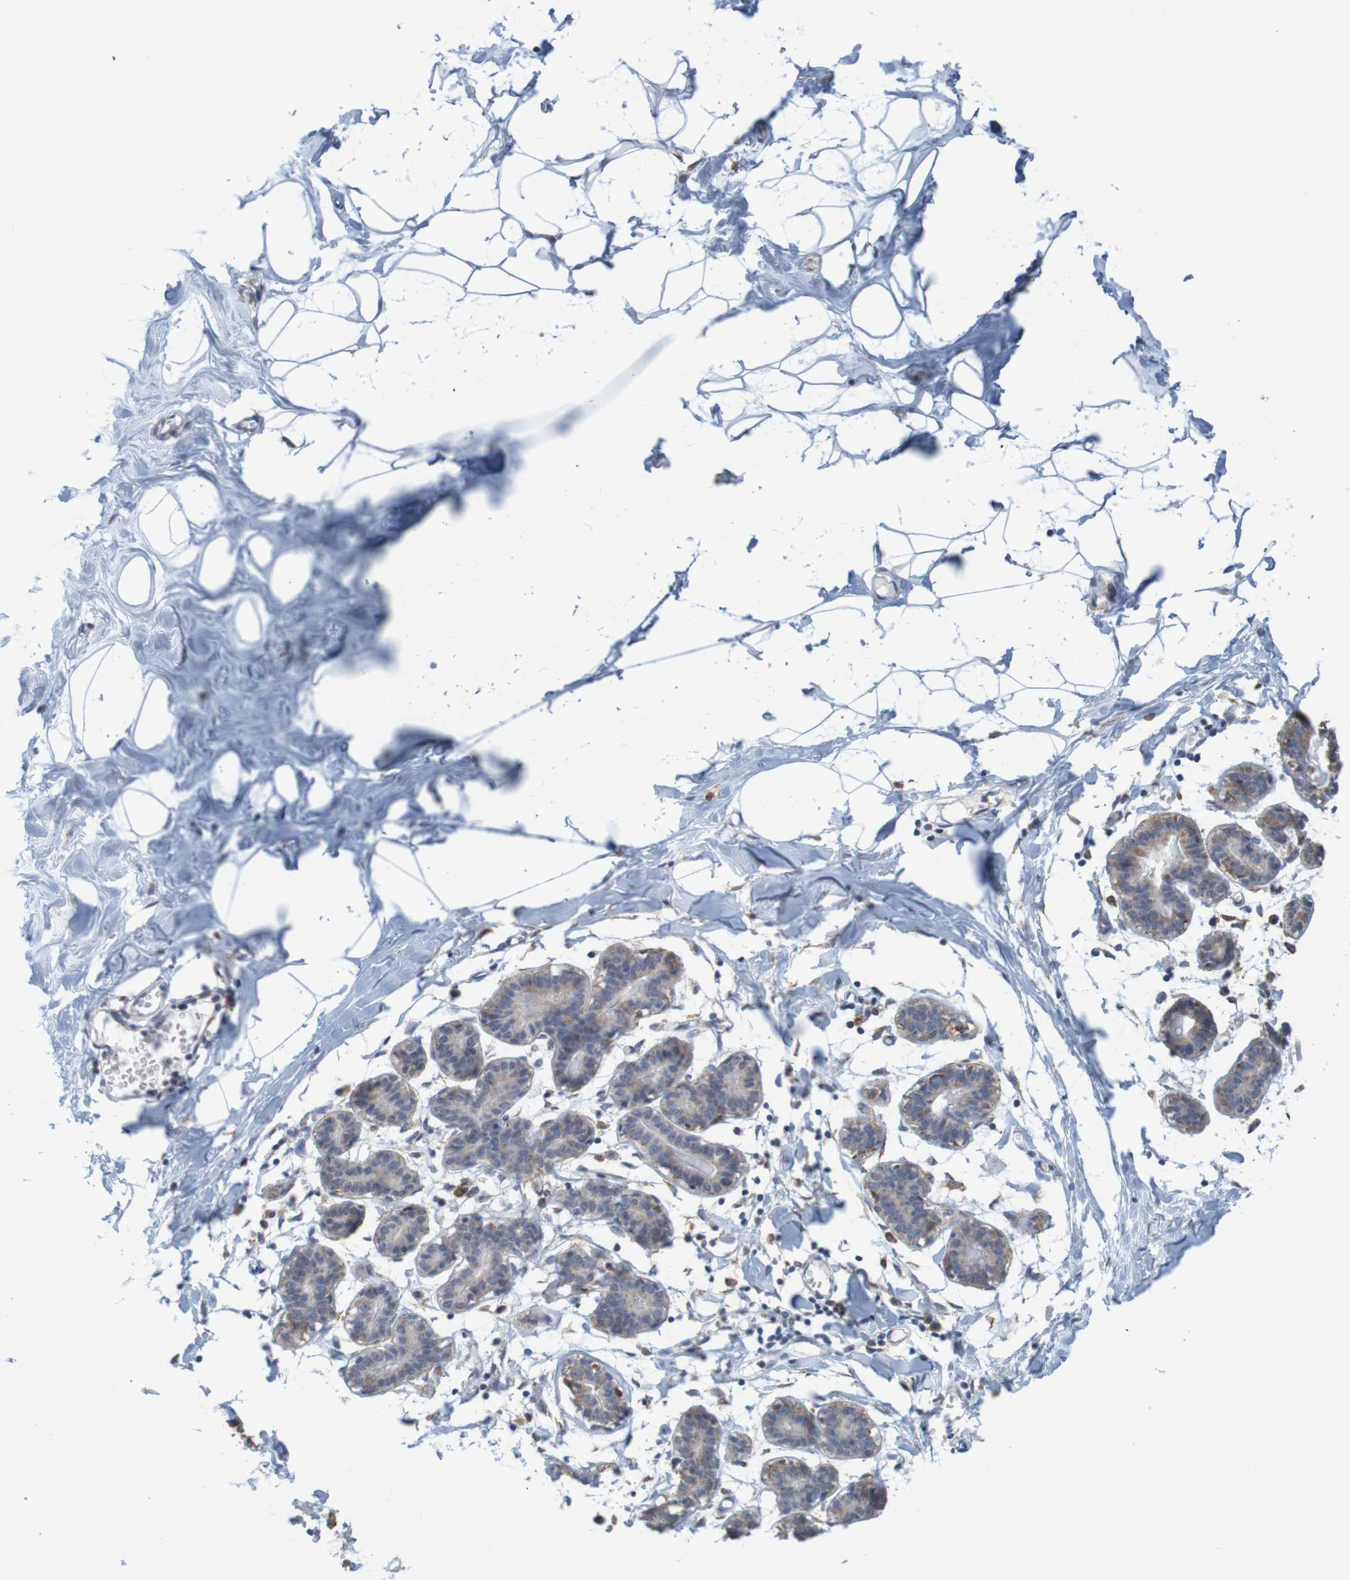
{"staining": {"intensity": "negative", "quantity": "none", "location": "none"}, "tissue": "breast", "cell_type": "Adipocytes", "image_type": "normal", "snomed": [{"axis": "morphology", "description": "Normal tissue, NOS"}, {"axis": "topography", "description": "Breast"}], "caption": "Immunohistochemistry (IHC) micrograph of unremarkable human breast stained for a protein (brown), which shows no staining in adipocytes.", "gene": "PDIA3", "patient": {"sex": "female", "age": 27}}